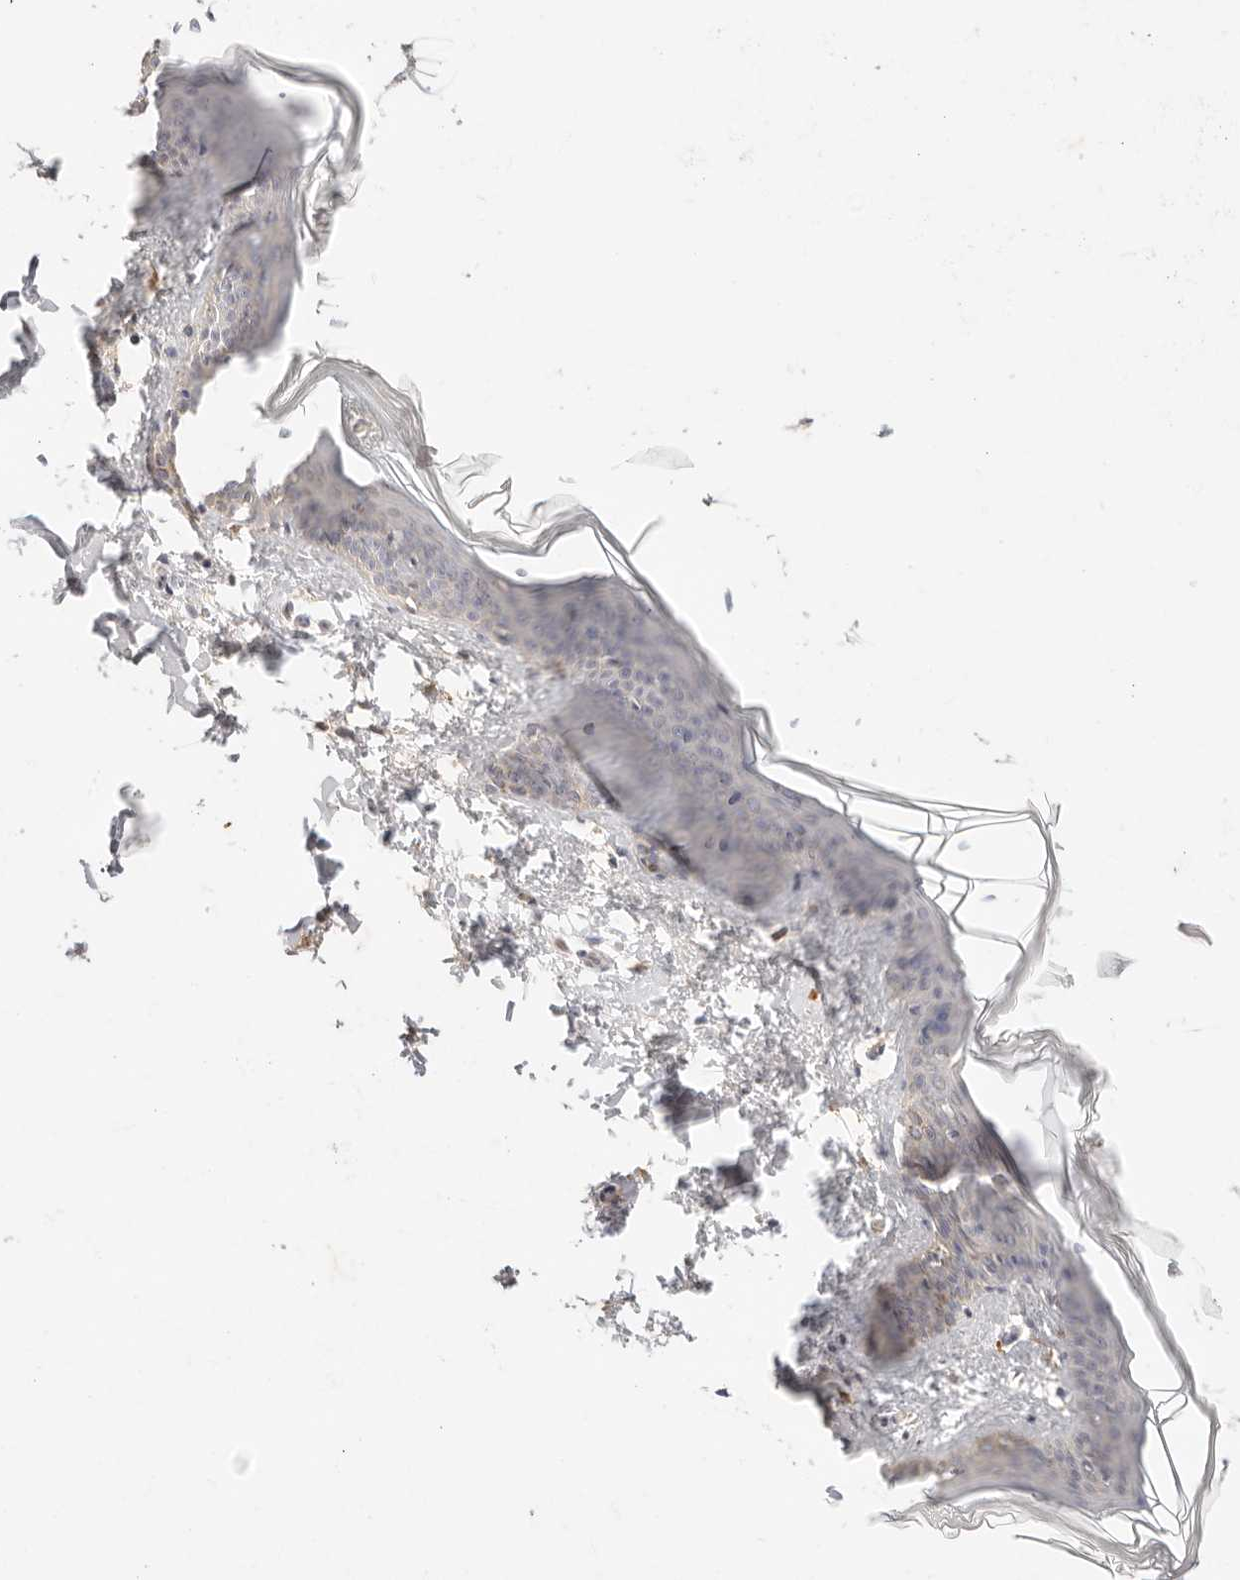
{"staining": {"intensity": "negative", "quantity": "none", "location": "none"}, "tissue": "skin", "cell_type": "Fibroblasts", "image_type": "normal", "snomed": [{"axis": "morphology", "description": "Normal tissue, NOS"}, {"axis": "topography", "description": "Skin"}], "caption": "Immunohistochemistry photomicrograph of normal skin stained for a protein (brown), which exhibits no expression in fibroblasts. (DAB immunohistochemistry visualized using brightfield microscopy, high magnification).", "gene": "HK2", "patient": {"sex": "female", "age": 17}}